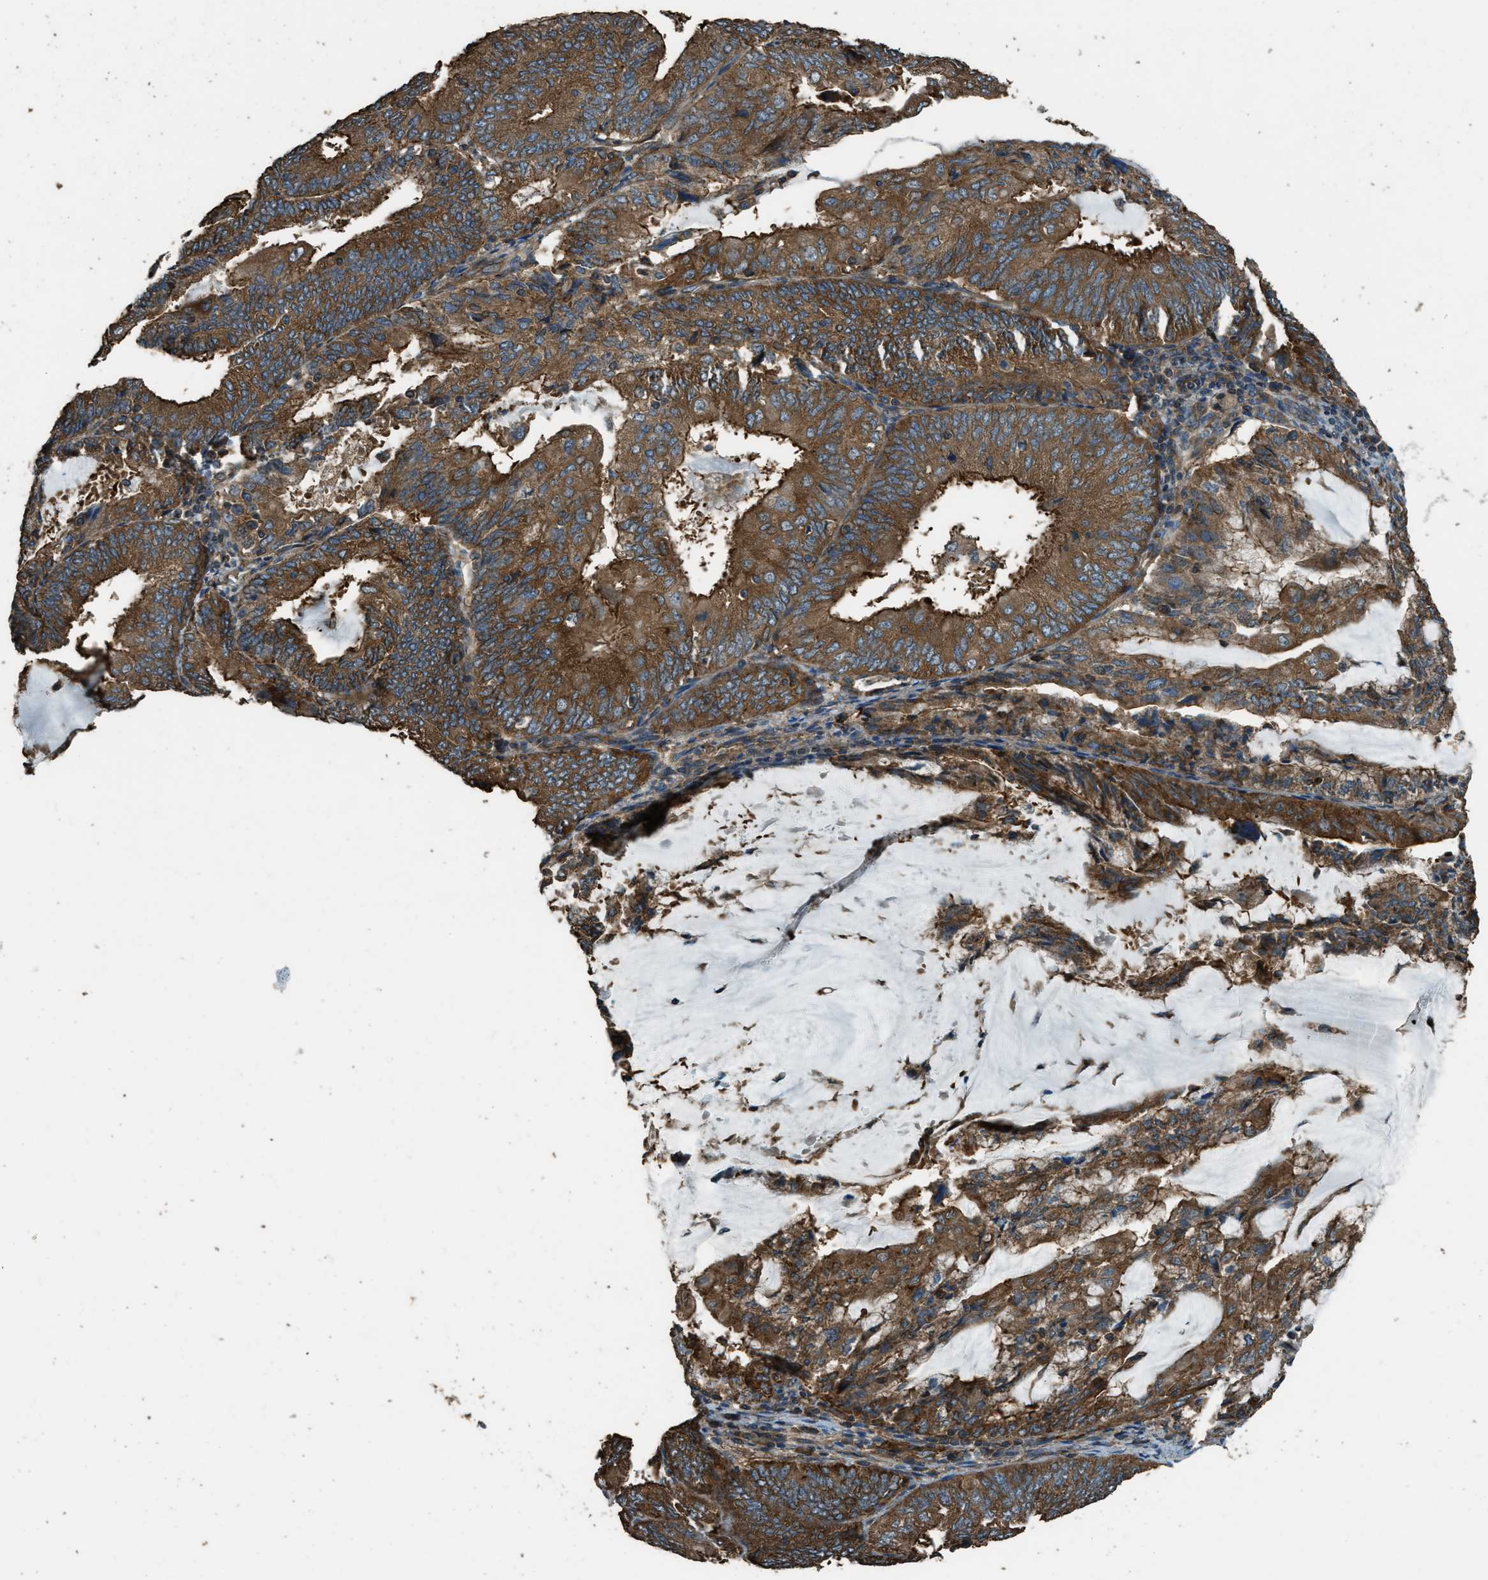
{"staining": {"intensity": "strong", "quantity": ">75%", "location": "cytoplasmic/membranous"}, "tissue": "endometrial cancer", "cell_type": "Tumor cells", "image_type": "cancer", "snomed": [{"axis": "morphology", "description": "Adenocarcinoma, NOS"}, {"axis": "topography", "description": "Endometrium"}], "caption": "Tumor cells show strong cytoplasmic/membranous staining in approximately >75% of cells in endometrial cancer (adenocarcinoma).", "gene": "MARS1", "patient": {"sex": "female", "age": 81}}